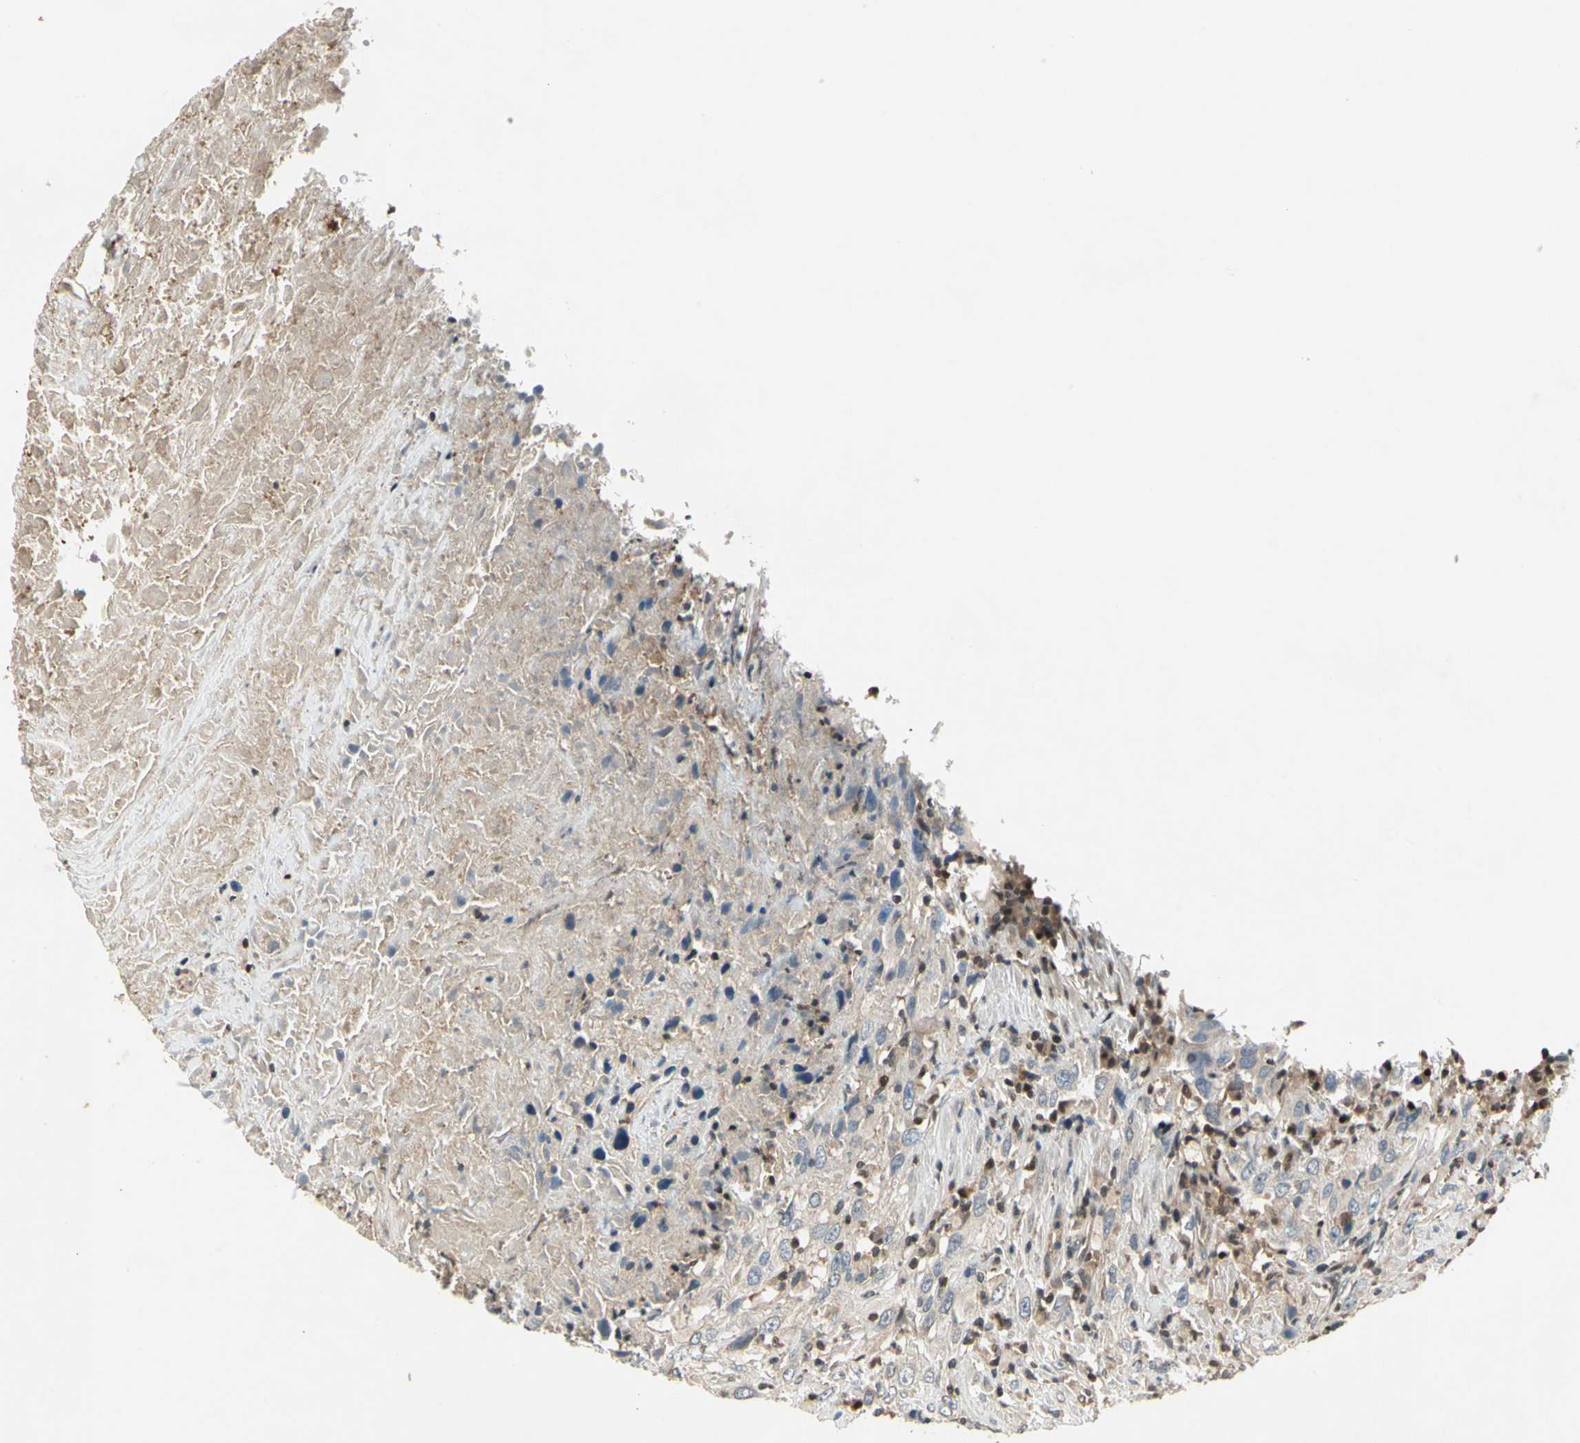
{"staining": {"intensity": "weak", "quantity": "25%-75%", "location": "cytoplasmic/membranous"}, "tissue": "urothelial cancer", "cell_type": "Tumor cells", "image_type": "cancer", "snomed": [{"axis": "morphology", "description": "Urothelial carcinoma, High grade"}, {"axis": "topography", "description": "Urinary bladder"}], "caption": "Immunohistochemistry (IHC) (DAB) staining of human urothelial cancer exhibits weak cytoplasmic/membranous protein staining in approximately 25%-75% of tumor cells.", "gene": "GSR", "patient": {"sex": "male", "age": 61}}